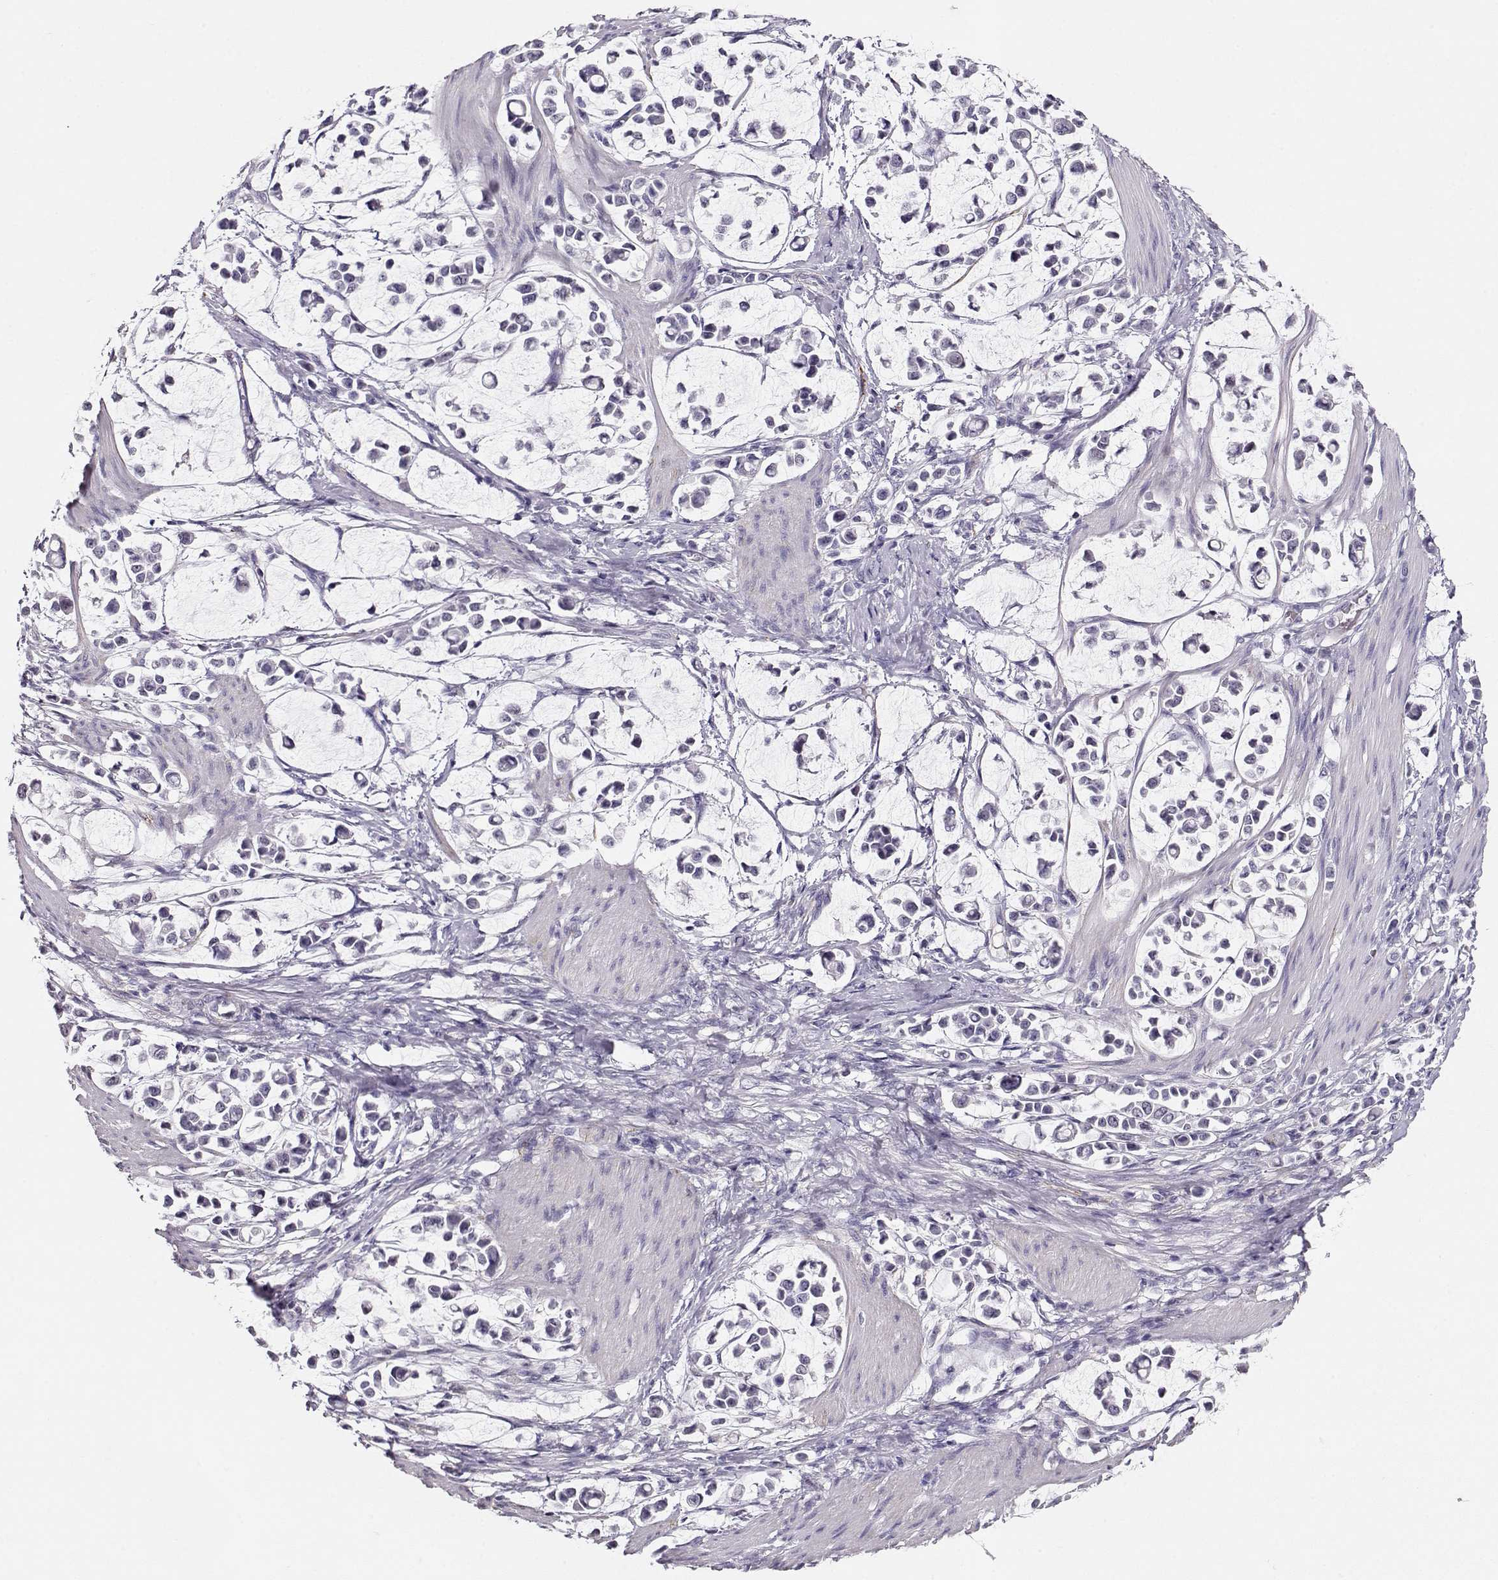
{"staining": {"intensity": "negative", "quantity": "none", "location": "none"}, "tissue": "stomach cancer", "cell_type": "Tumor cells", "image_type": "cancer", "snomed": [{"axis": "morphology", "description": "Adenocarcinoma, NOS"}, {"axis": "topography", "description": "Stomach"}], "caption": "DAB (3,3'-diaminobenzidine) immunohistochemical staining of stomach cancer displays no significant positivity in tumor cells.", "gene": "RBM44", "patient": {"sex": "male", "age": 82}}